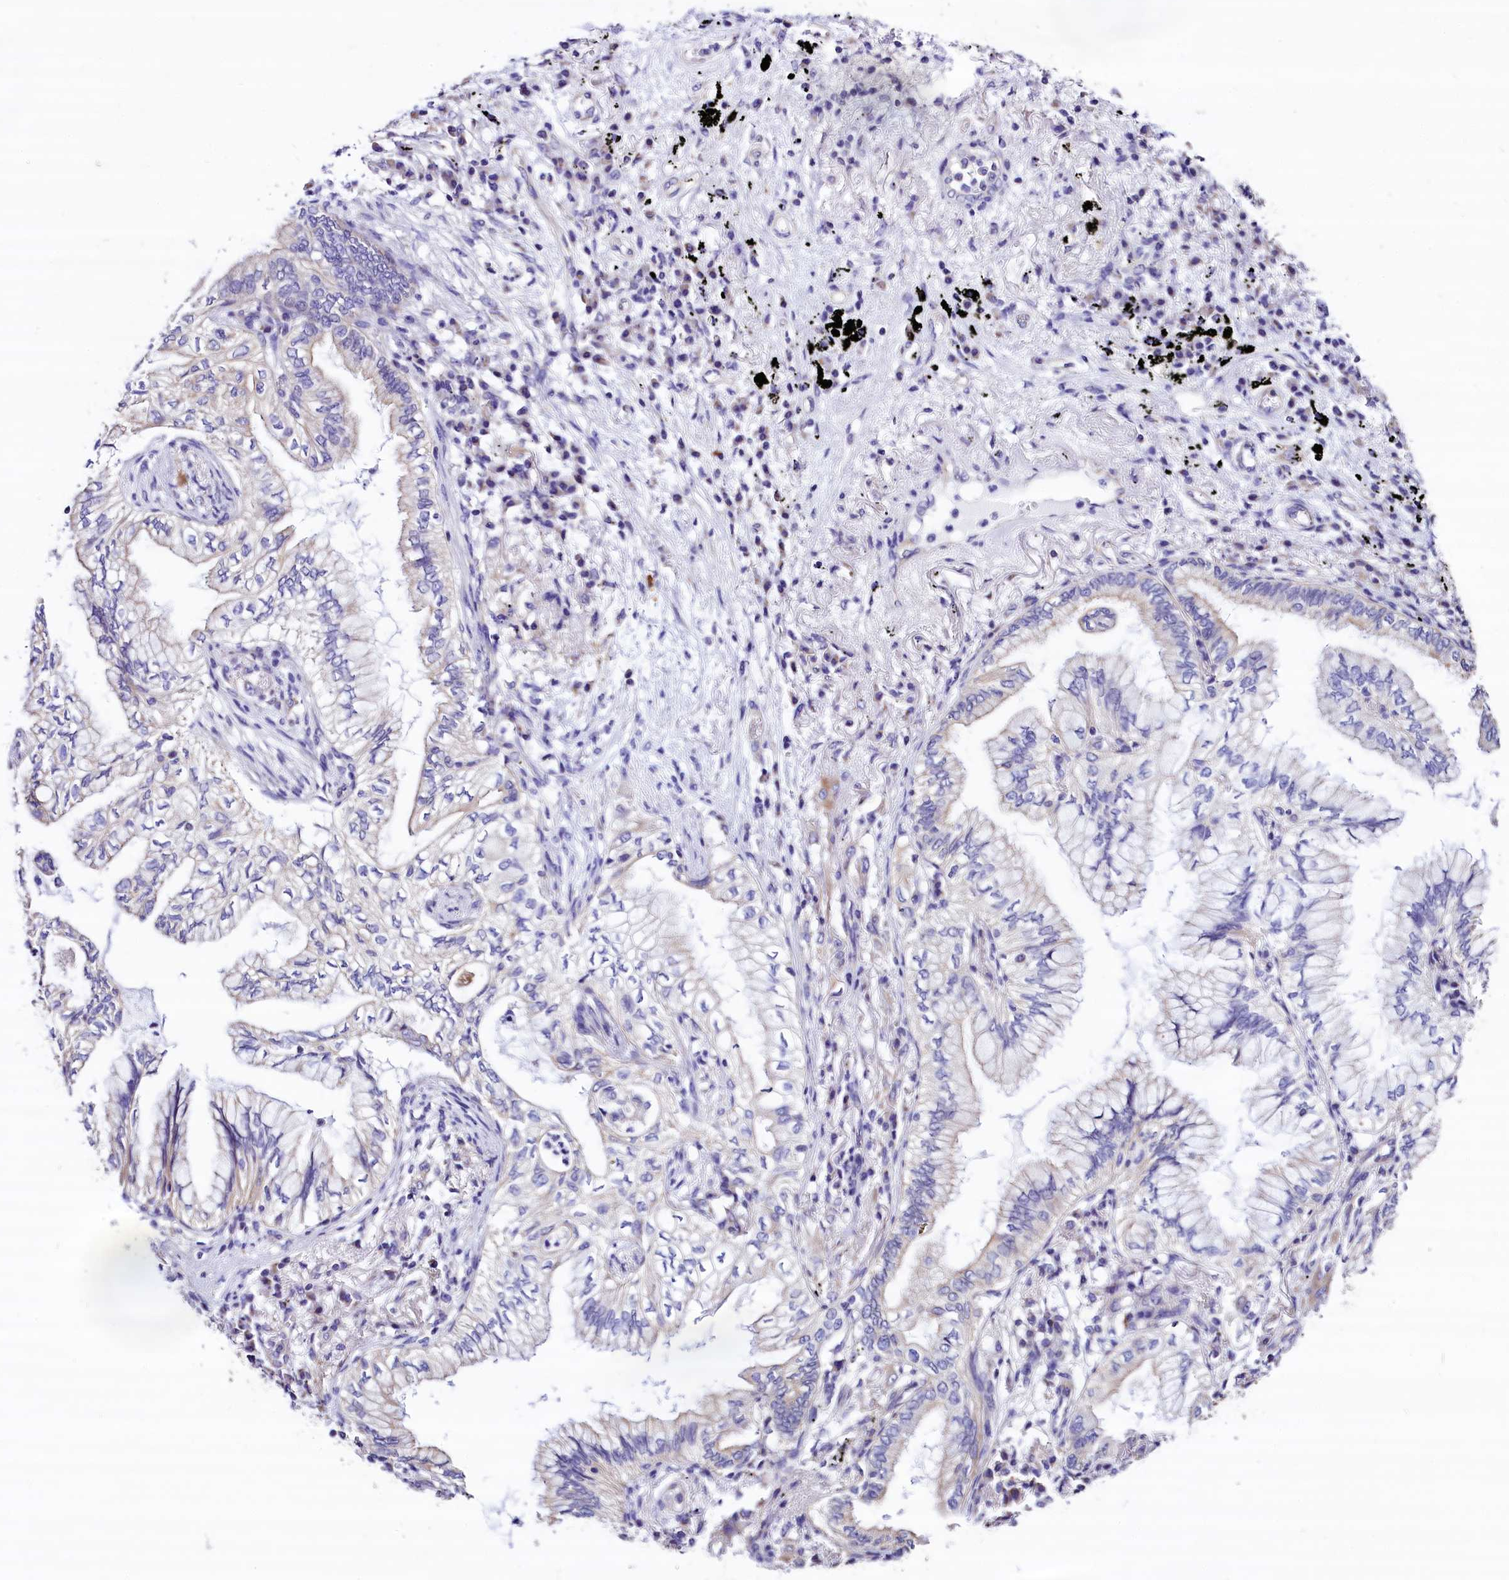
{"staining": {"intensity": "negative", "quantity": "none", "location": "none"}, "tissue": "lung cancer", "cell_type": "Tumor cells", "image_type": "cancer", "snomed": [{"axis": "morphology", "description": "Normal tissue, NOS"}, {"axis": "morphology", "description": "Adenocarcinoma, NOS"}, {"axis": "topography", "description": "Bronchus"}, {"axis": "topography", "description": "Lung"}], "caption": "Immunohistochemistry (IHC) of lung cancer (adenocarcinoma) demonstrates no staining in tumor cells.", "gene": "ACAA2", "patient": {"sex": "female", "age": 70}}